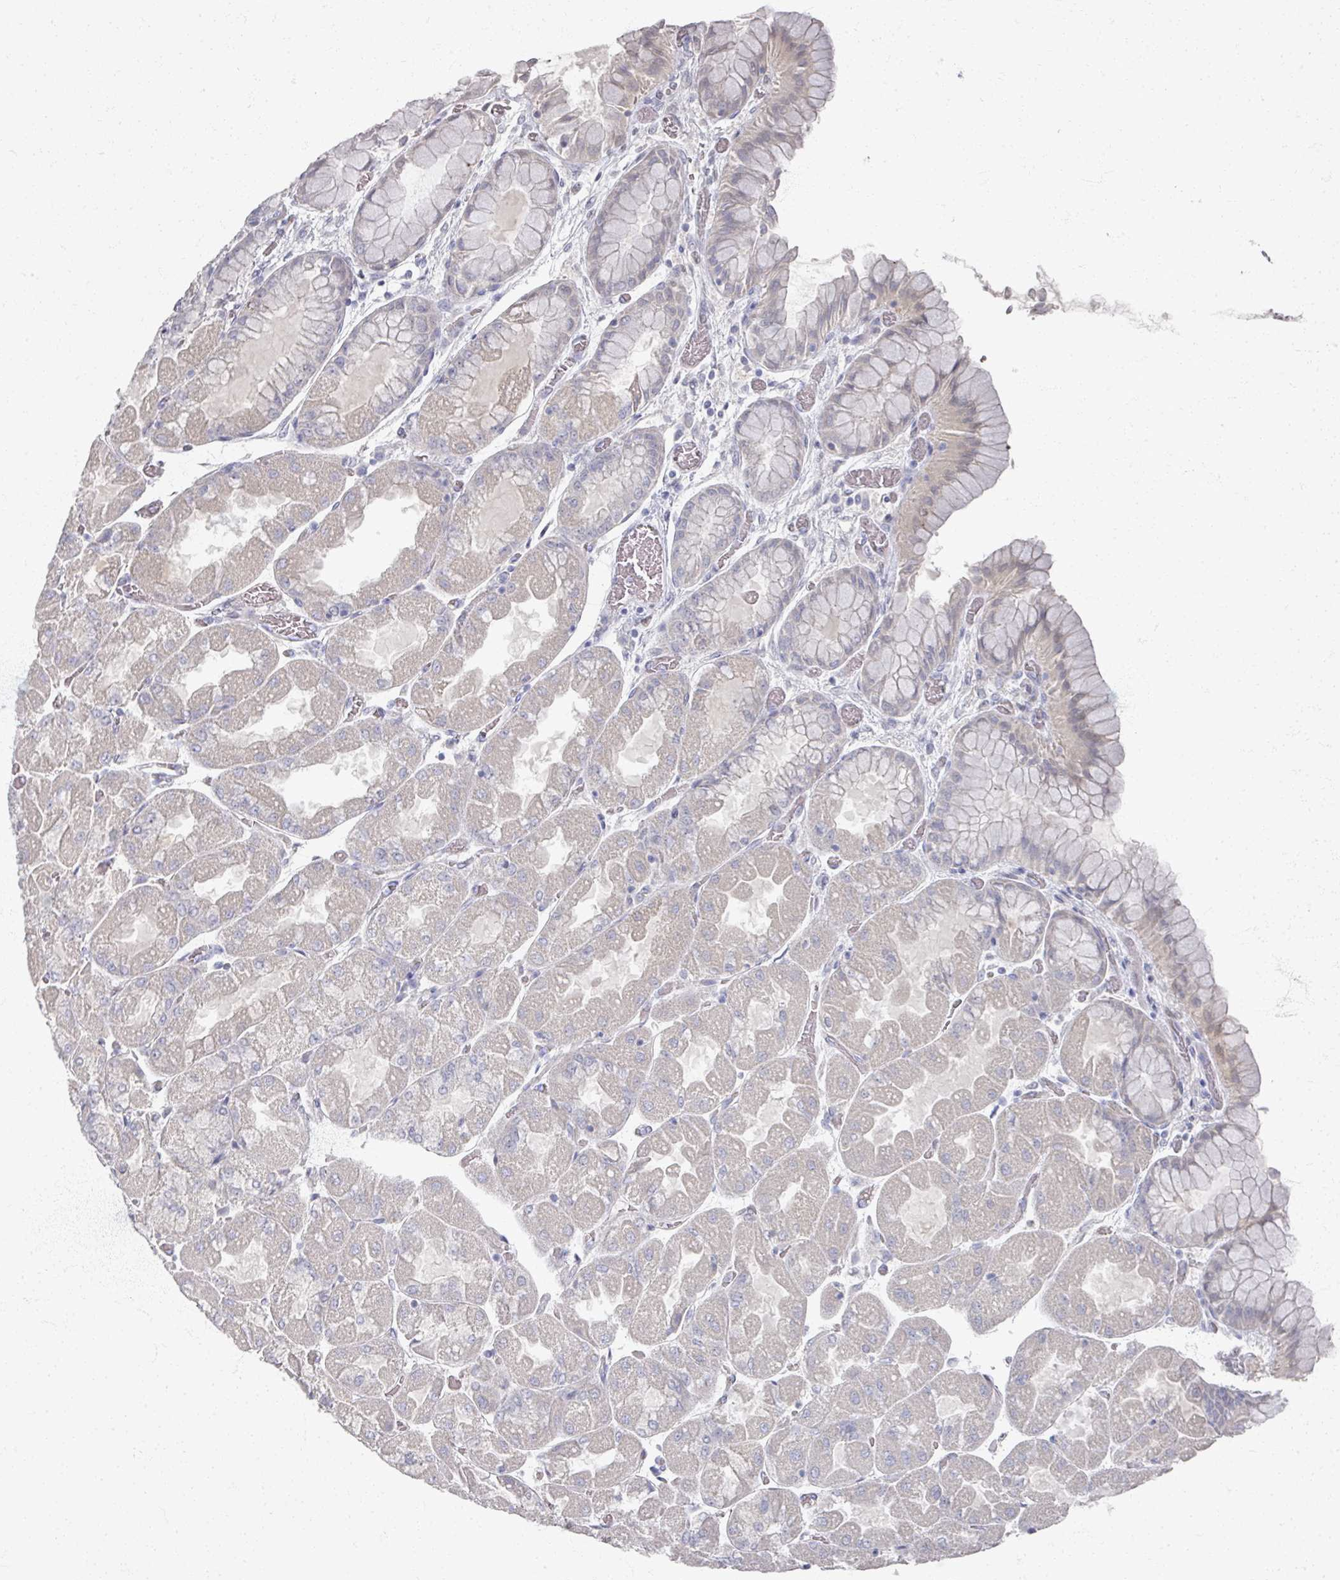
{"staining": {"intensity": "negative", "quantity": "none", "location": "none"}, "tissue": "stomach", "cell_type": "Glandular cells", "image_type": "normal", "snomed": [{"axis": "morphology", "description": "Normal tissue, NOS"}, {"axis": "topography", "description": "Stomach"}], "caption": "This is an immunohistochemistry photomicrograph of normal human stomach. There is no positivity in glandular cells.", "gene": "TTYH3", "patient": {"sex": "female", "age": 61}}